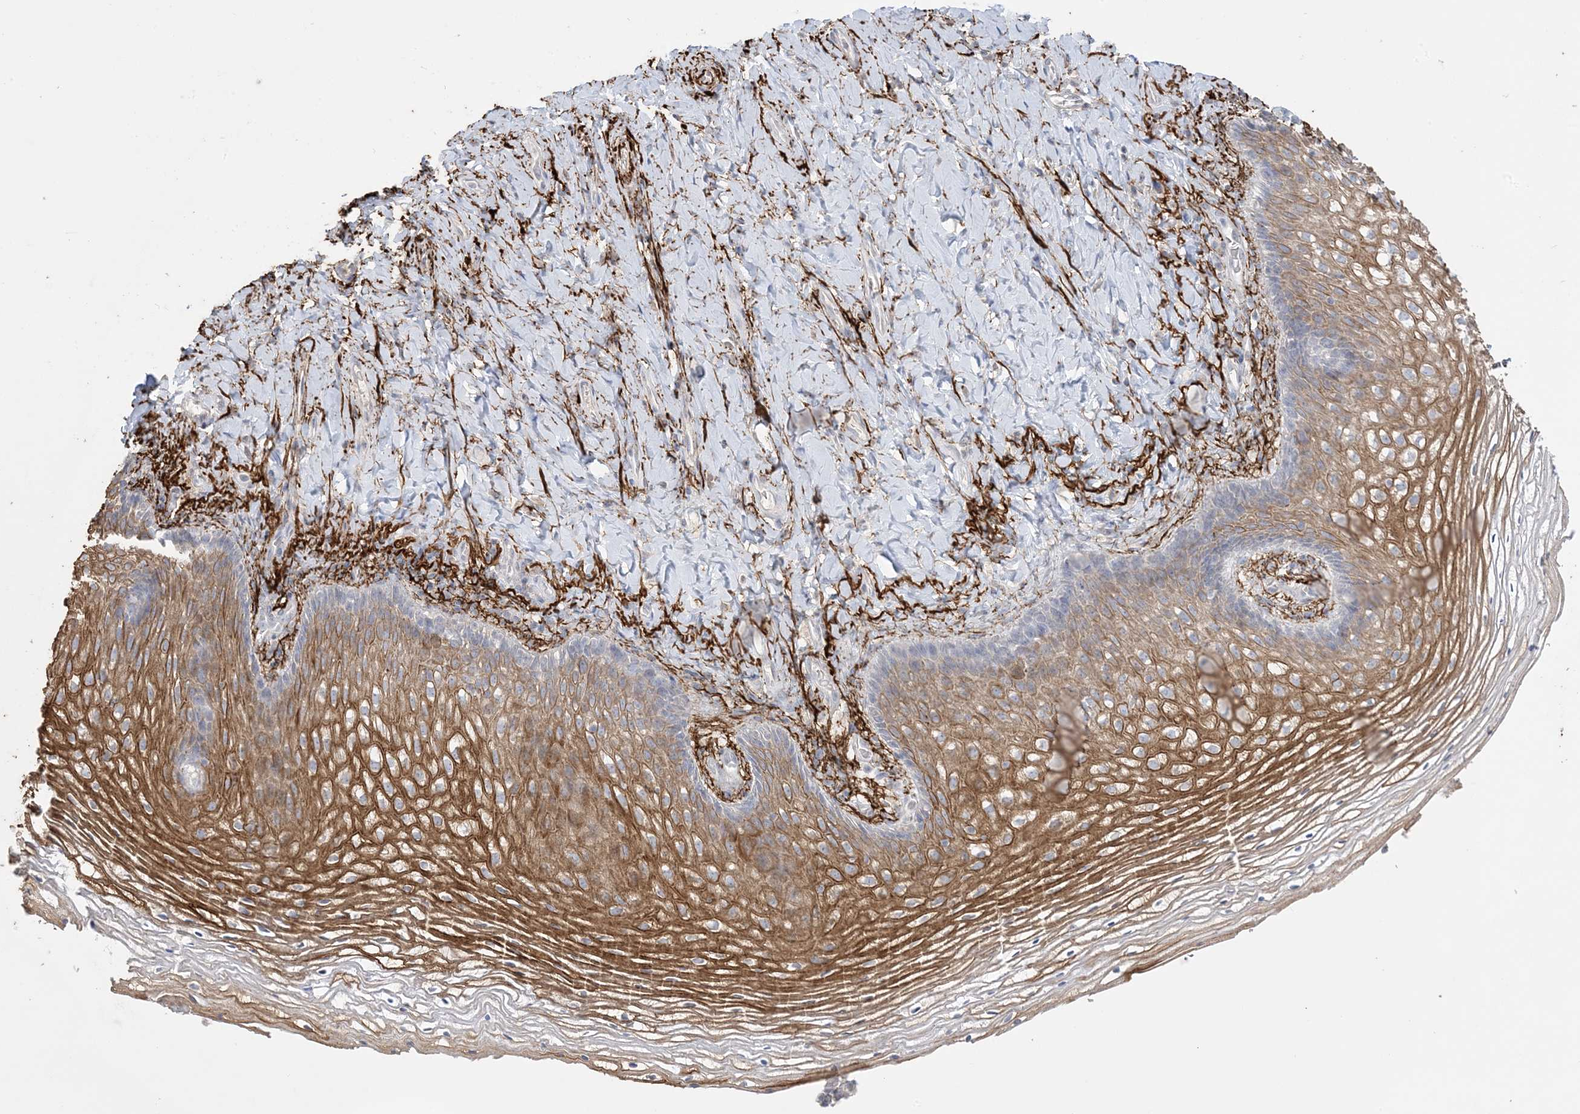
{"staining": {"intensity": "strong", "quantity": "25%-75%", "location": "cytoplasmic/membranous"}, "tissue": "vagina", "cell_type": "Squamous epithelial cells", "image_type": "normal", "snomed": [{"axis": "morphology", "description": "Normal tissue, NOS"}, {"axis": "topography", "description": "Vagina"}], "caption": "This image exhibits unremarkable vagina stained with immunohistochemistry (IHC) to label a protein in brown. The cytoplasmic/membranous of squamous epithelial cells show strong positivity for the protein. Nuclei are counter-stained blue.", "gene": "XRN1", "patient": {"sex": "female", "age": 60}}